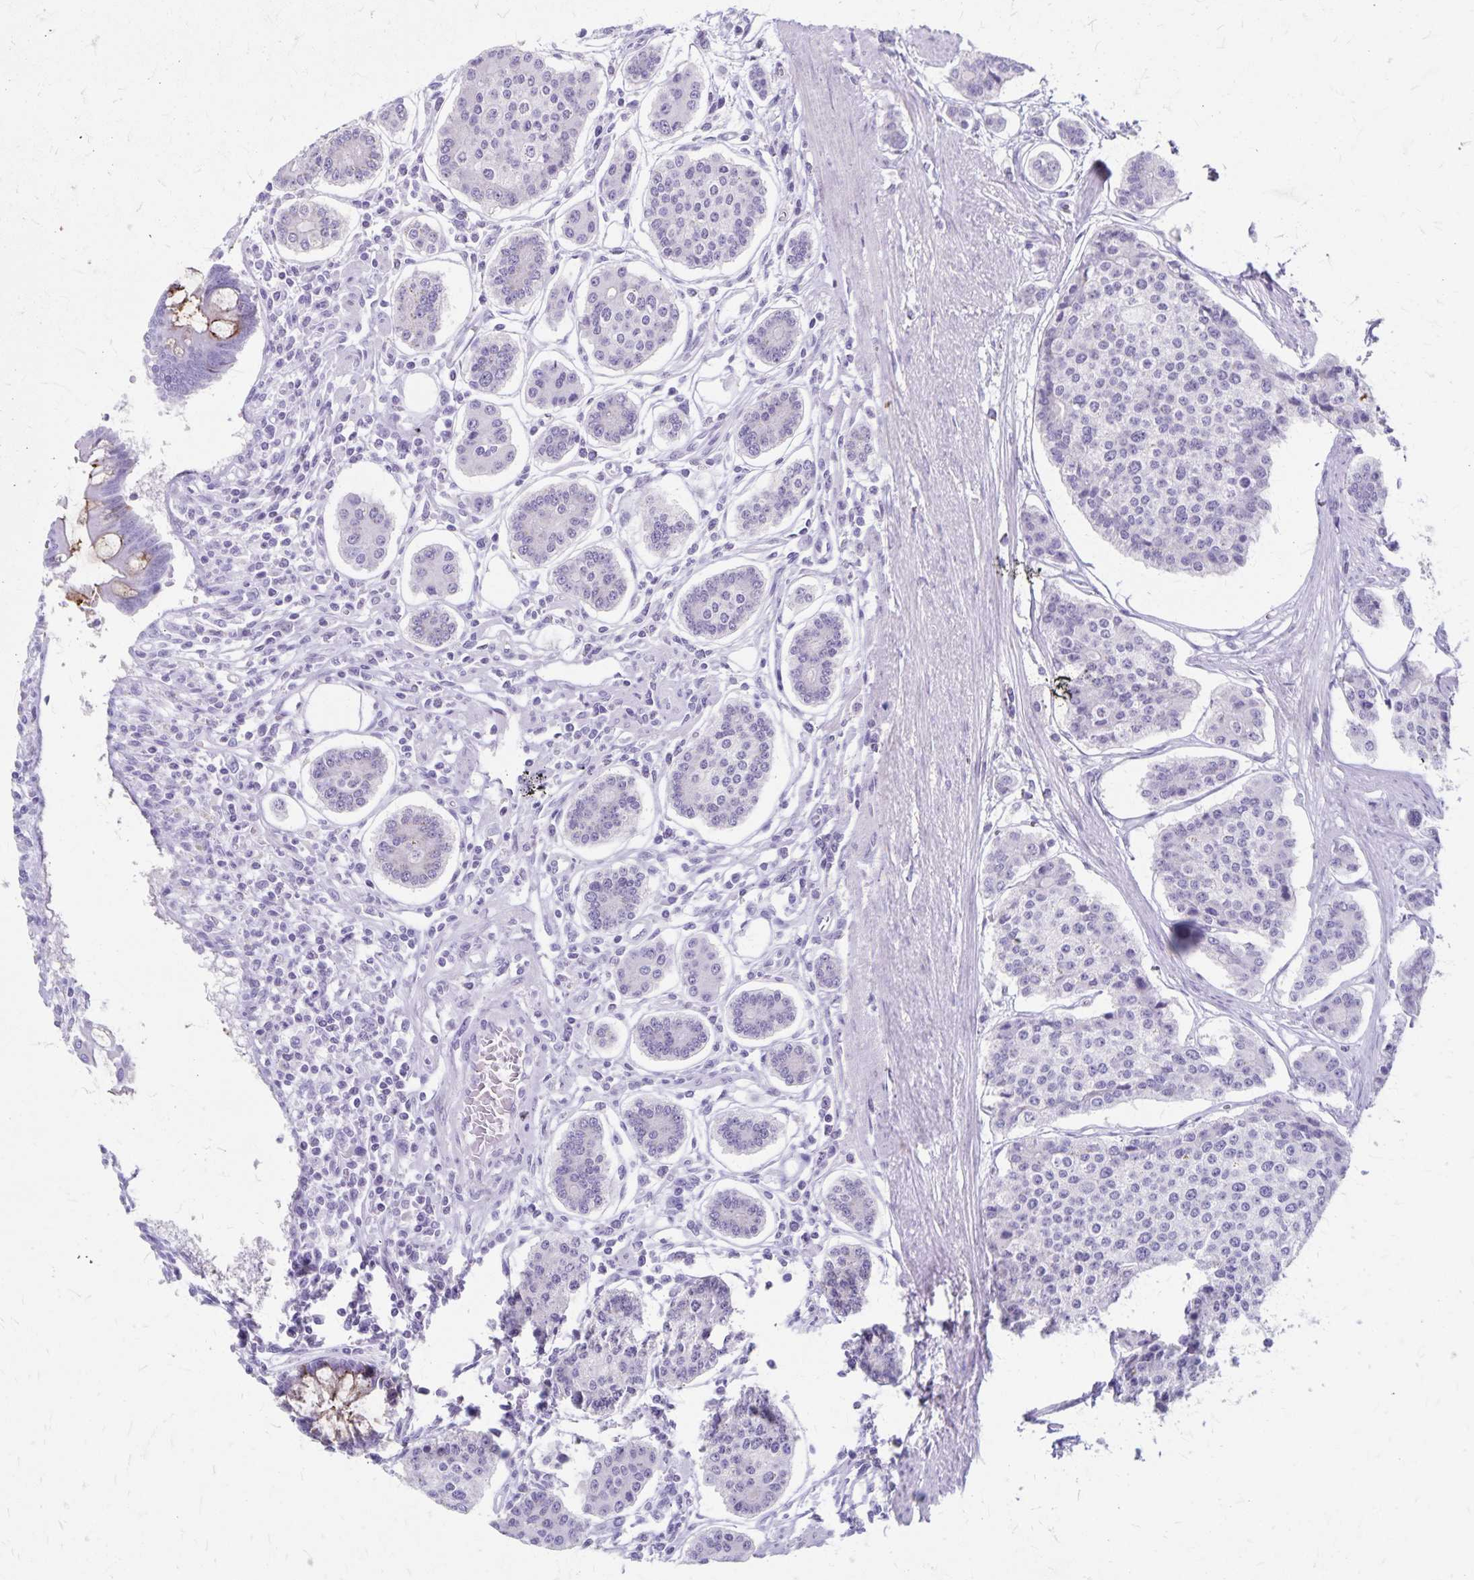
{"staining": {"intensity": "negative", "quantity": "none", "location": "none"}, "tissue": "carcinoid", "cell_type": "Tumor cells", "image_type": "cancer", "snomed": [{"axis": "morphology", "description": "Carcinoid, malignant, NOS"}, {"axis": "topography", "description": "Small intestine"}], "caption": "This is an immunohistochemistry image of carcinoid. There is no positivity in tumor cells.", "gene": "GPBAR1", "patient": {"sex": "female", "age": 65}}